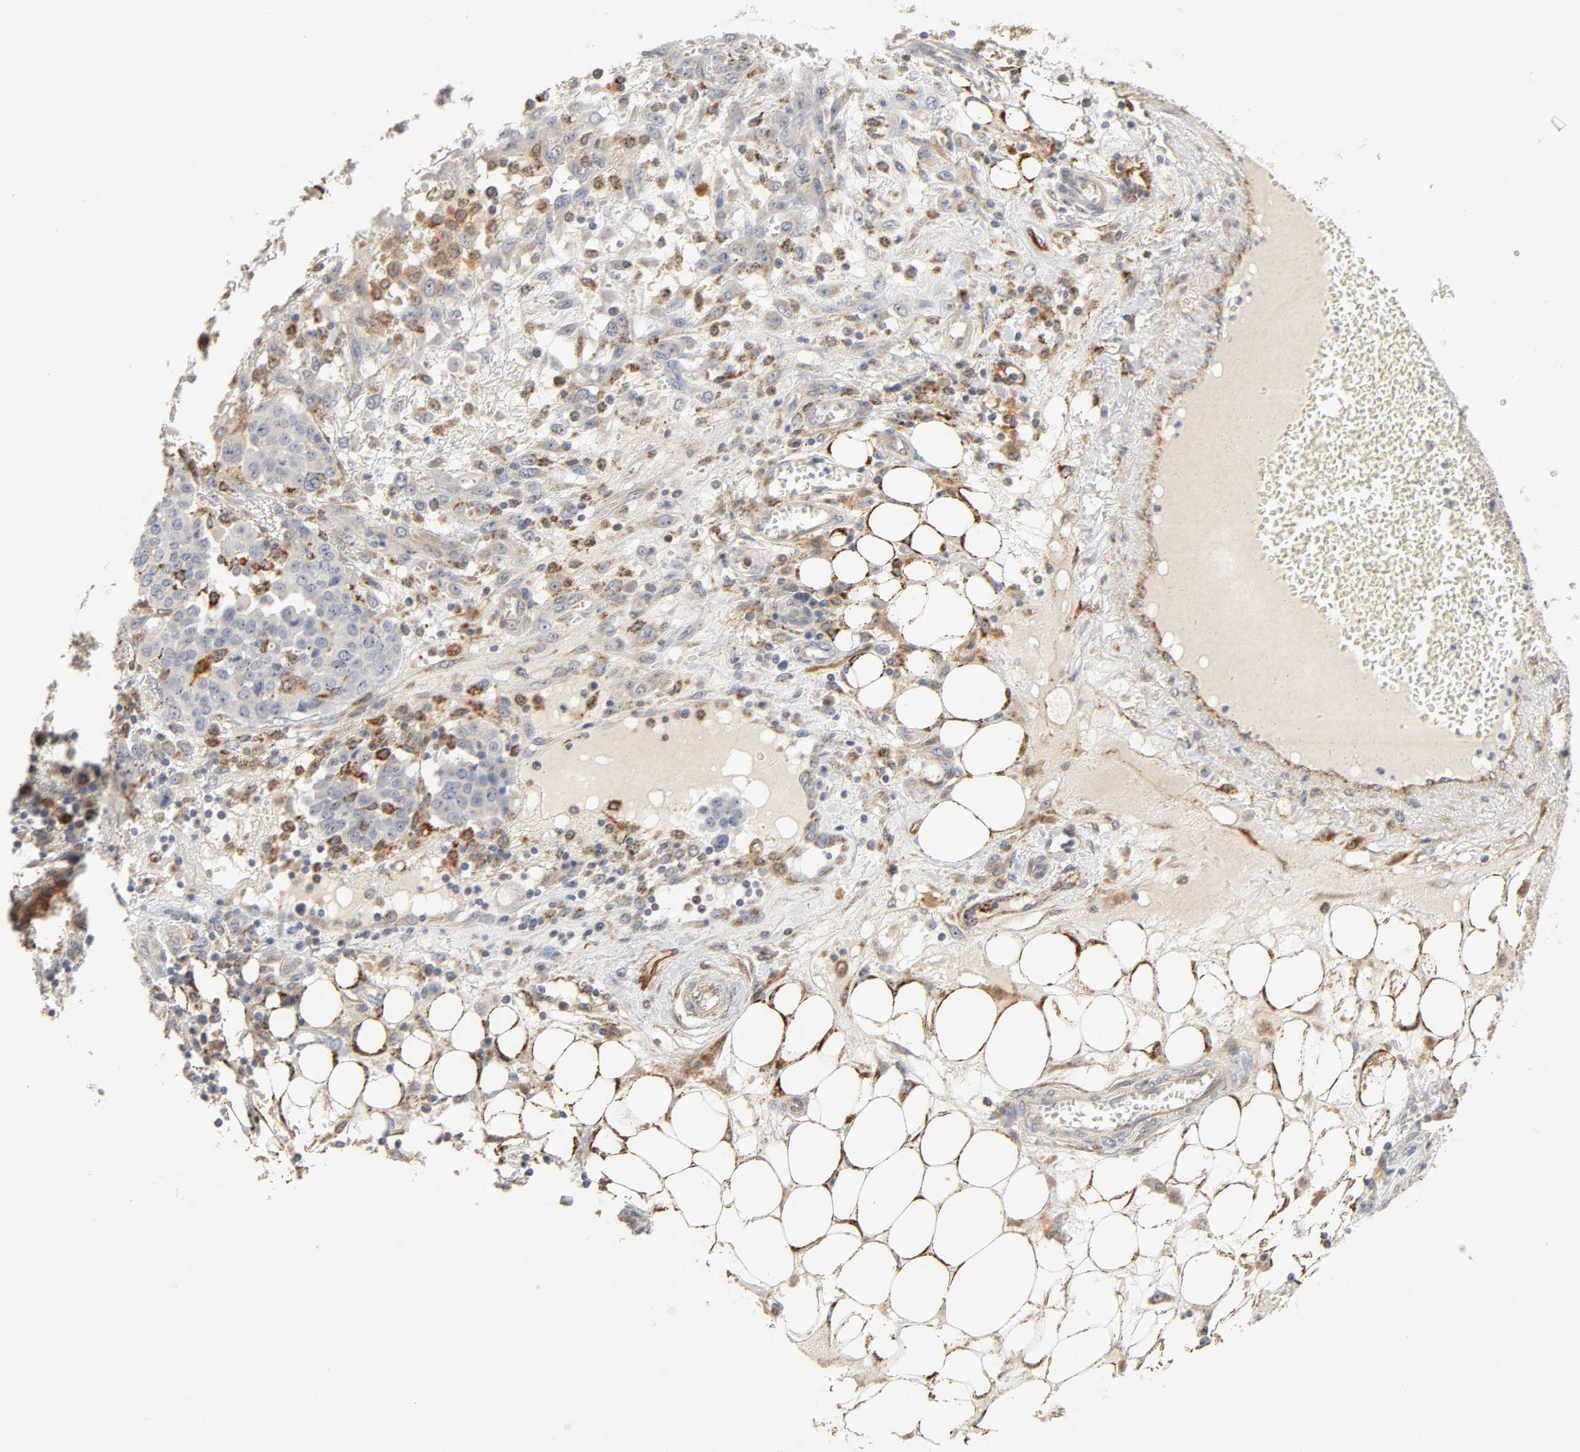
{"staining": {"intensity": "moderate", "quantity": ">75%", "location": "cytoplasmic/membranous"}, "tissue": "ovarian cancer", "cell_type": "Tumor cells", "image_type": "cancer", "snomed": [{"axis": "morphology", "description": "Cystadenocarcinoma, serous, NOS"}, {"axis": "topography", "description": "Soft tissue"}, {"axis": "topography", "description": "Ovary"}], "caption": "Human ovarian serous cystadenocarcinoma stained for a protein (brown) exhibits moderate cytoplasmic/membranous positive expression in approximately >75% of tumor cells.", "gene": "ISG15", "patient": {"sex": "female", "age": 57}}